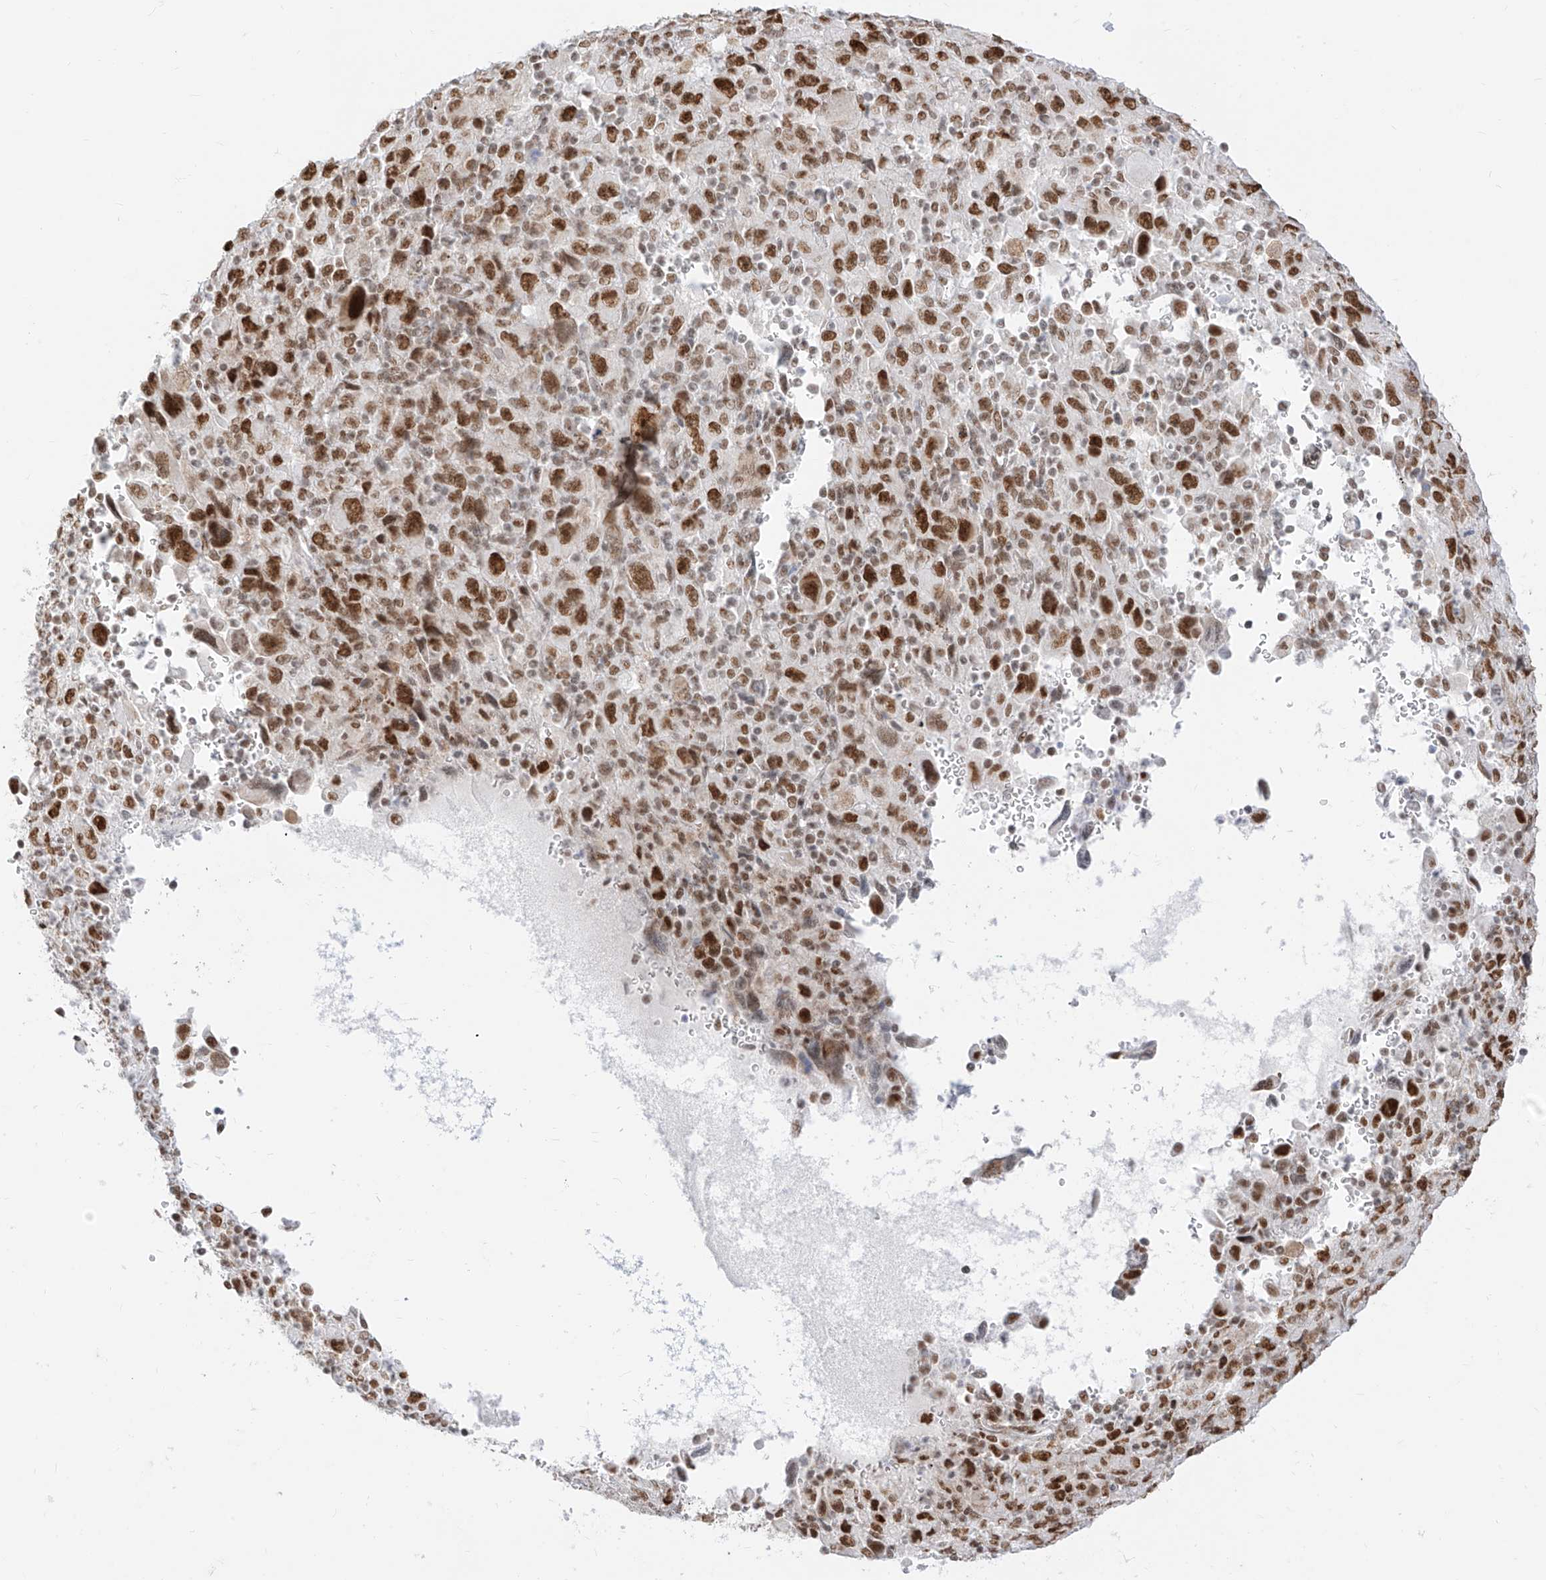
{"staining": {"intensity": "moderate", "quantity": ">75%", "location": "nuclear"}, "tissue": "melanoma", "cell_type": "Tumor cells", "image_type": "cancer", "snomed": [{"axis": "morphology", "description": "Malignant melanoma, Metastatic site"}, {"axis": "topography", "description": "Skin"}], "caption": "The immunohistochemical stain labels moderate nuclear expression in tumor cells of melanoma tissue.", "gene": "SUPT5H", "patient": {"sex": "female", "age": 56}}